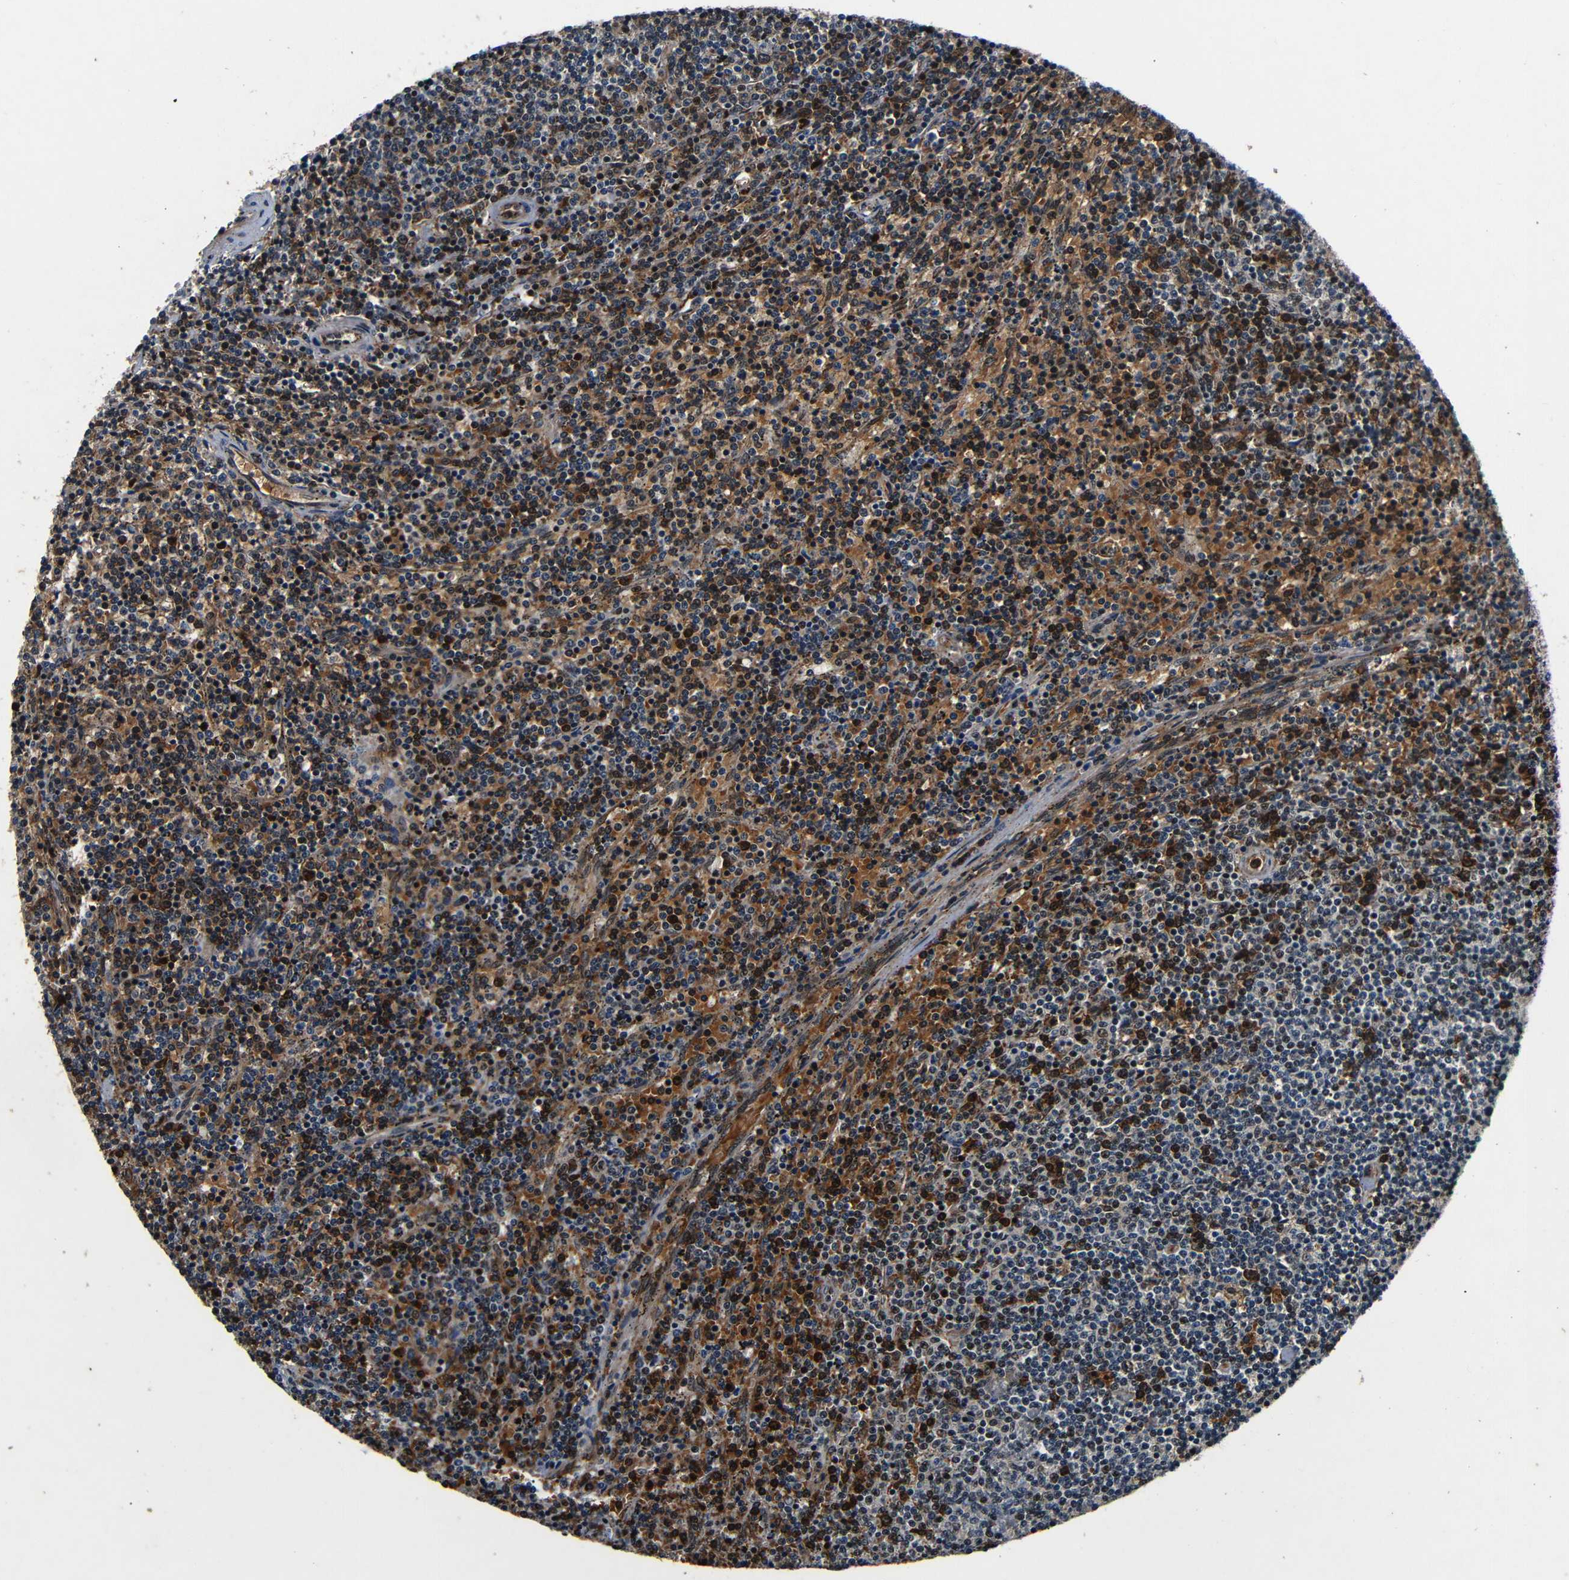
{"staining": {"intensity": "strong", "quantity": "25%-75%", "location": "cytoplasmic/membranous,nuclear"}, "tissue": "lymphoma", "cell_type": "Tumor cells", "image_type": "cancer", "snomed": [{"axis": "morphology", "description": "Malignant lymphoma, non-Hodgkin's type, Low grade"}, {"axis": "topography", "description": "Spleen"}], "caption": "Immunohistochemistry of human malignant lymphoma, non-Hodgkin's type (low-grade) exhibits high levels of strong cytoplasmic/membranous and nuclear staining in approximately 25%-75% of tumor cells.", "gene": "FOXD4", "patient": {"sex": "female", "age": 50}}